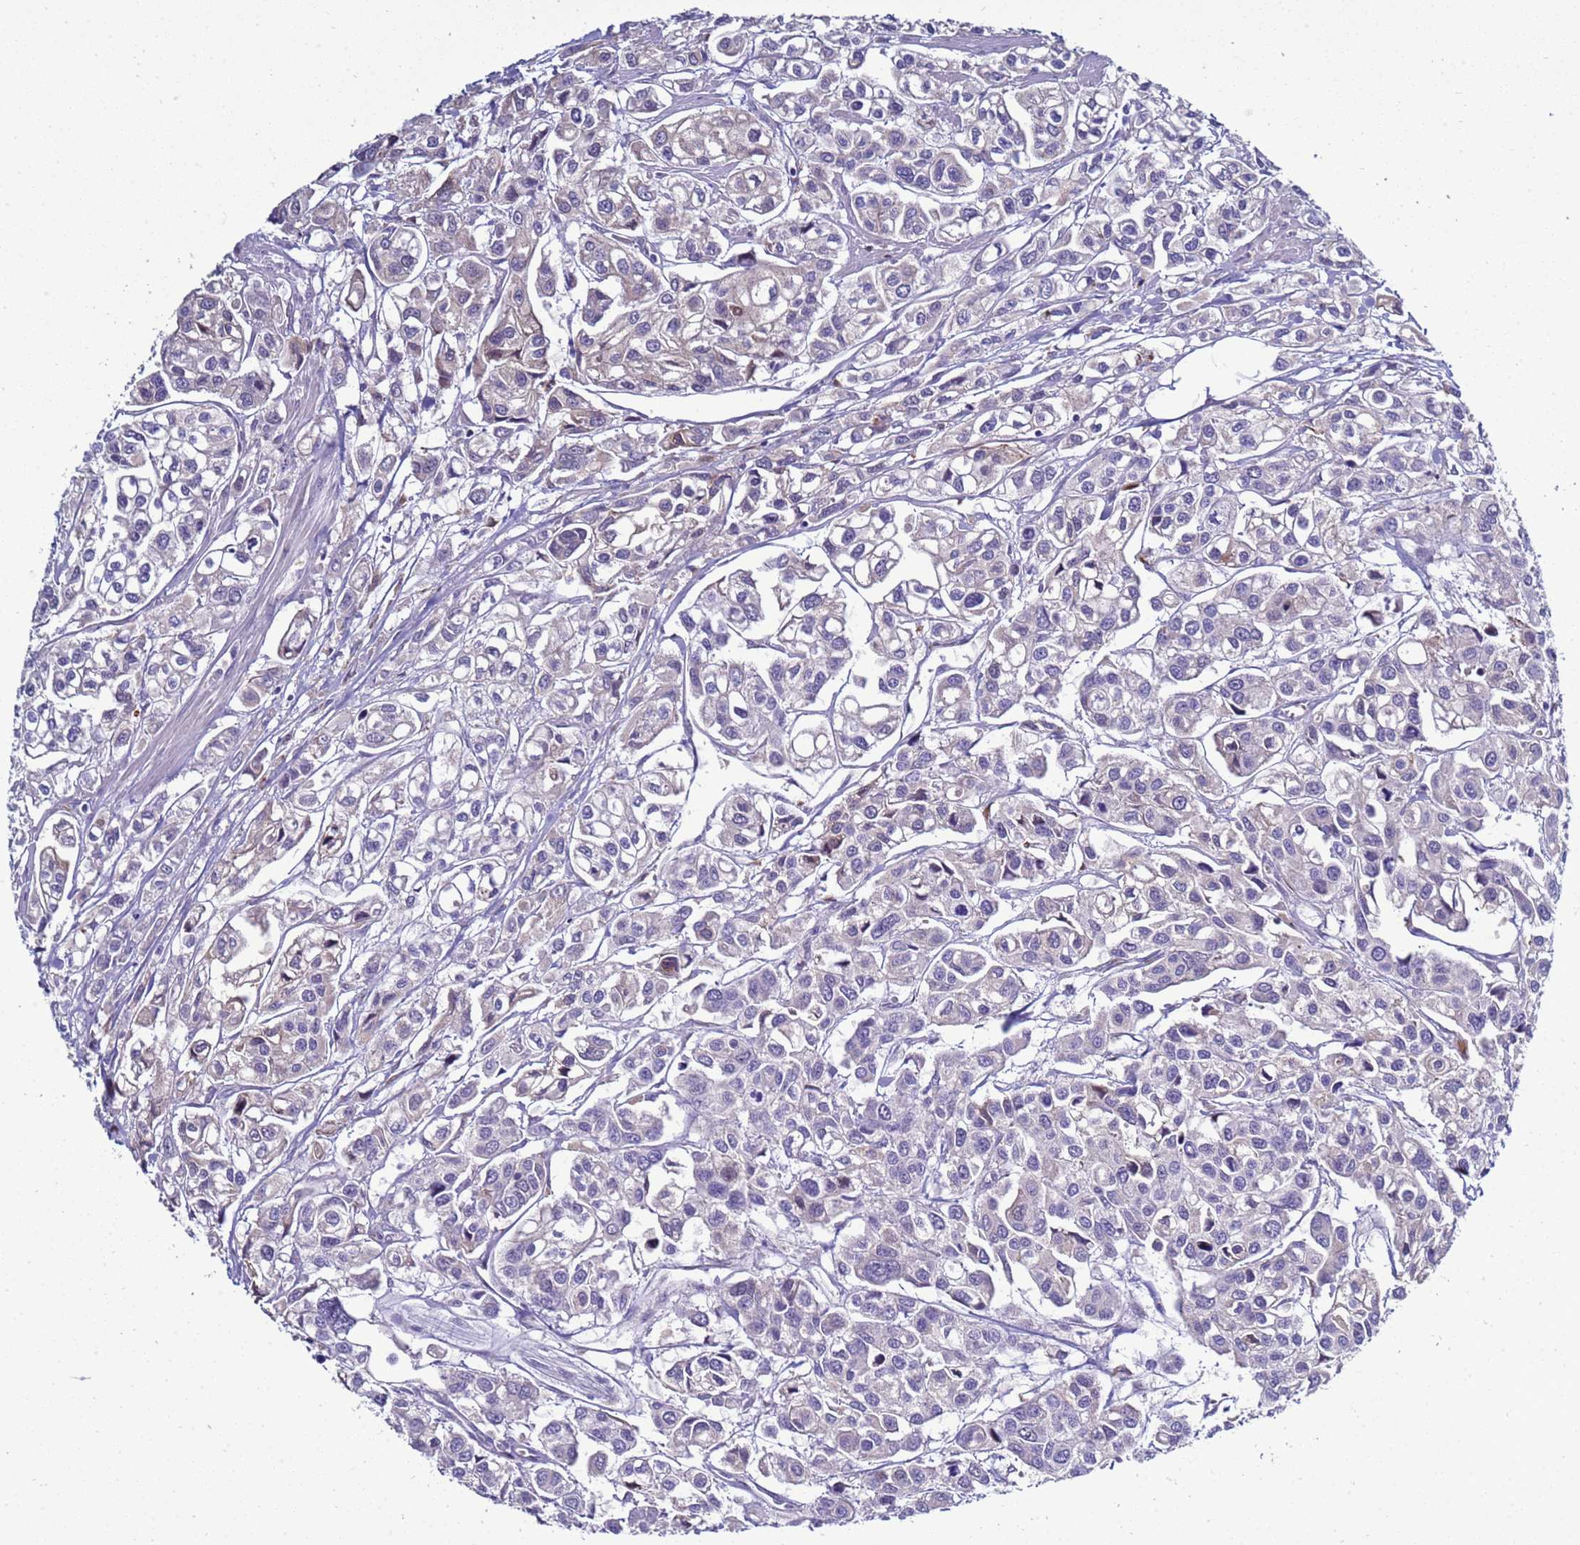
{"staining": {"intensity": "weak", "quantity": "<25%", "location": "cytoplasmic/membranous"}, "tissue": "urothelial cancer", "cell_type": "Tumor cells", "image_type": "cancer", "snomed": [{"axis": "morphology", "description": "Urothelial carcinoma, High grade"}, {"axis": "topography", "description": "Urinary bladder"}], "caption": "High-grade urothelial carcinoma was stained to show a protein in brown. There is no significant expression in tumor cells.", "gene": "NAT2", "patient": {"sex": "male", "age": 67}}